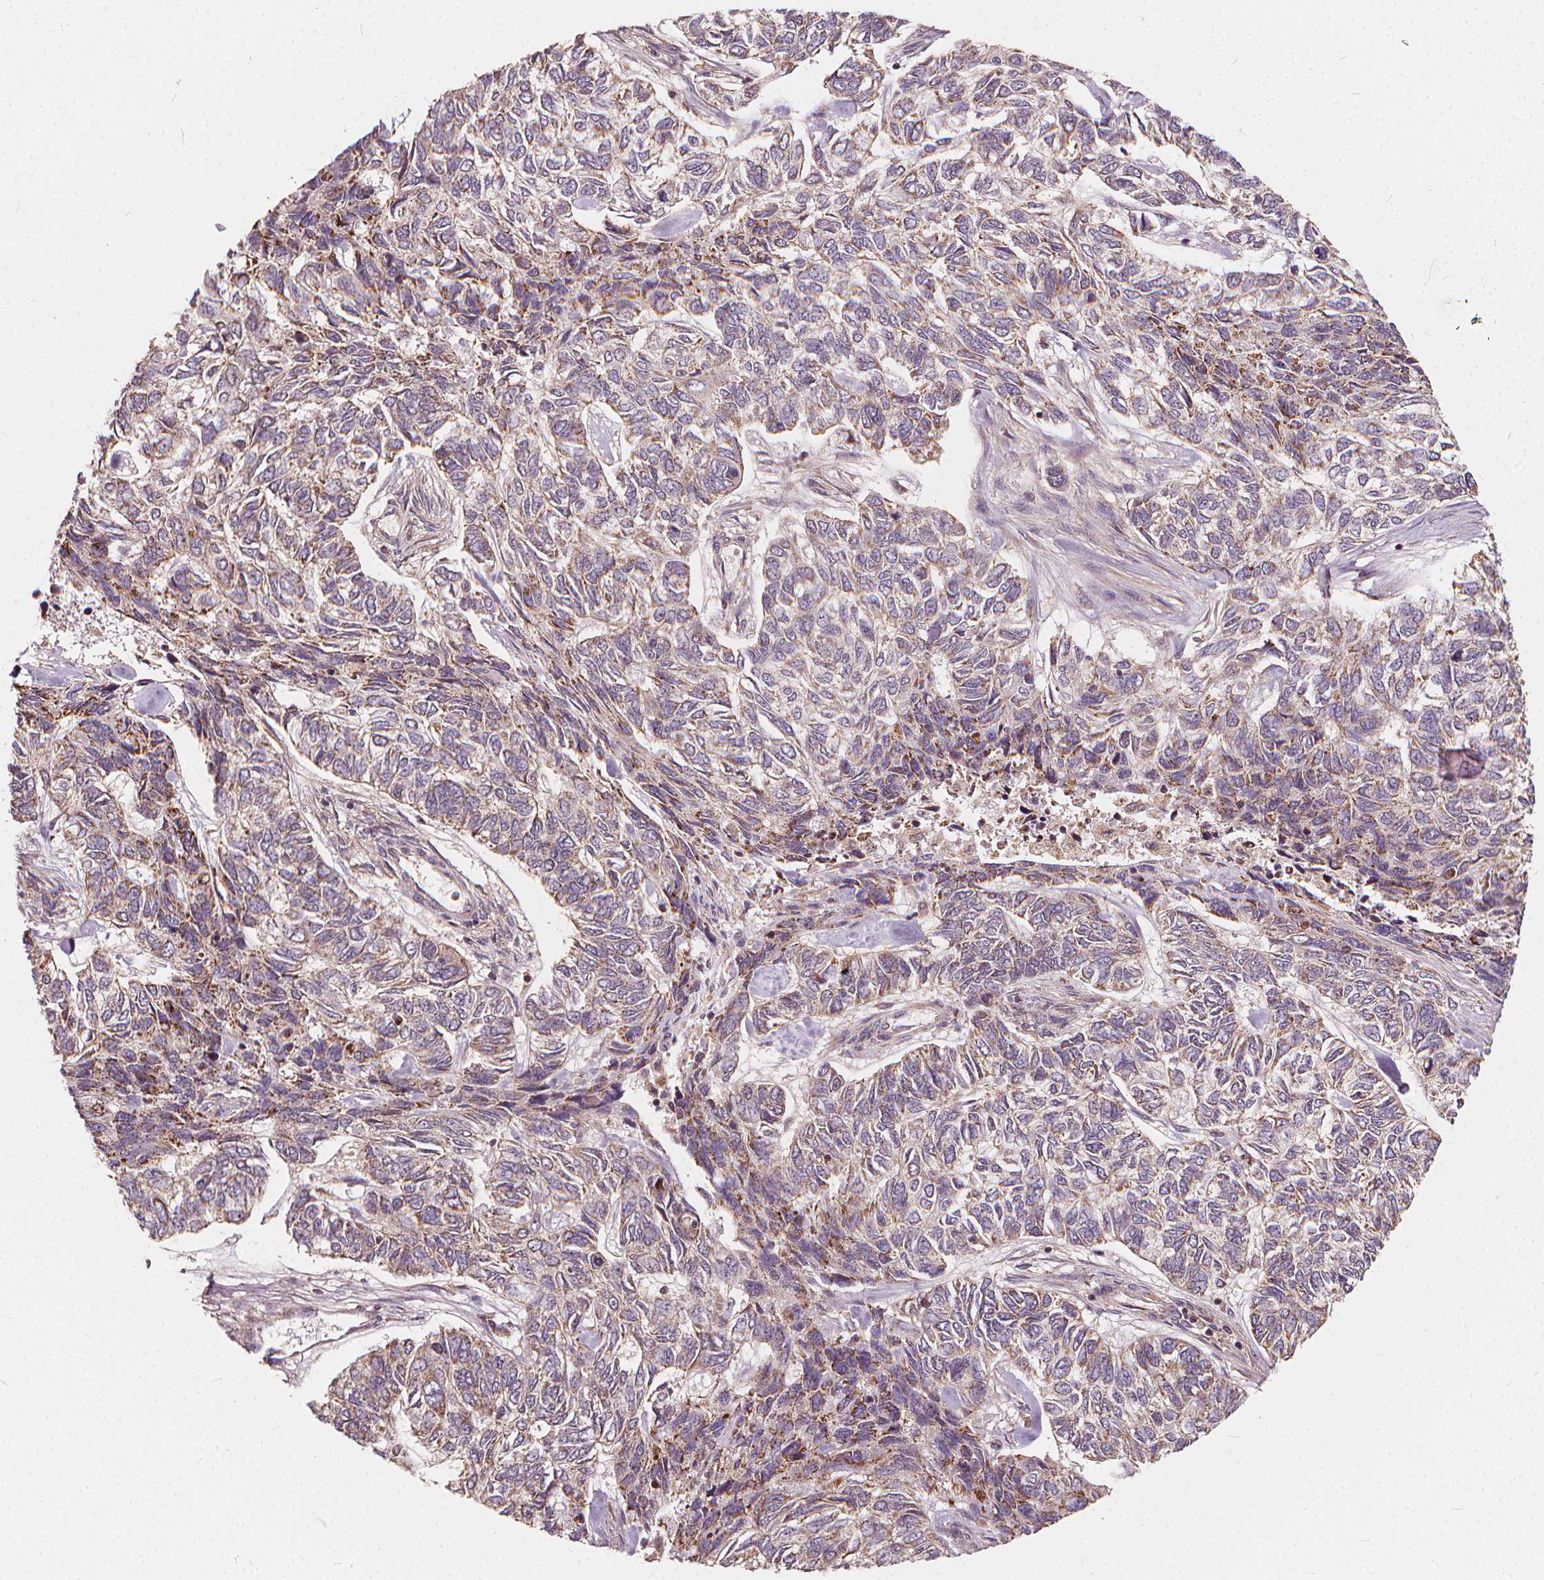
{"staining": {"intensity": "weak", "quantity": ">75%", "location": "cytoplasmic/membranous"}, "tissue": "skin cancer", "cell_type": "Tumor cells", "image_type": "cancer", "snomed": [{"axis": "morphology", "description": "Basal cell carcinoma"}, {"axis": "topography", "description": "Skin"}], "caption": "A micrograph of human skin cancer stained for a protein displays weak cytoplasmic/membranous brown staining in tumor cells.", "gene": "ORAI2", "patient": {"sex": "female", "age": 65}}